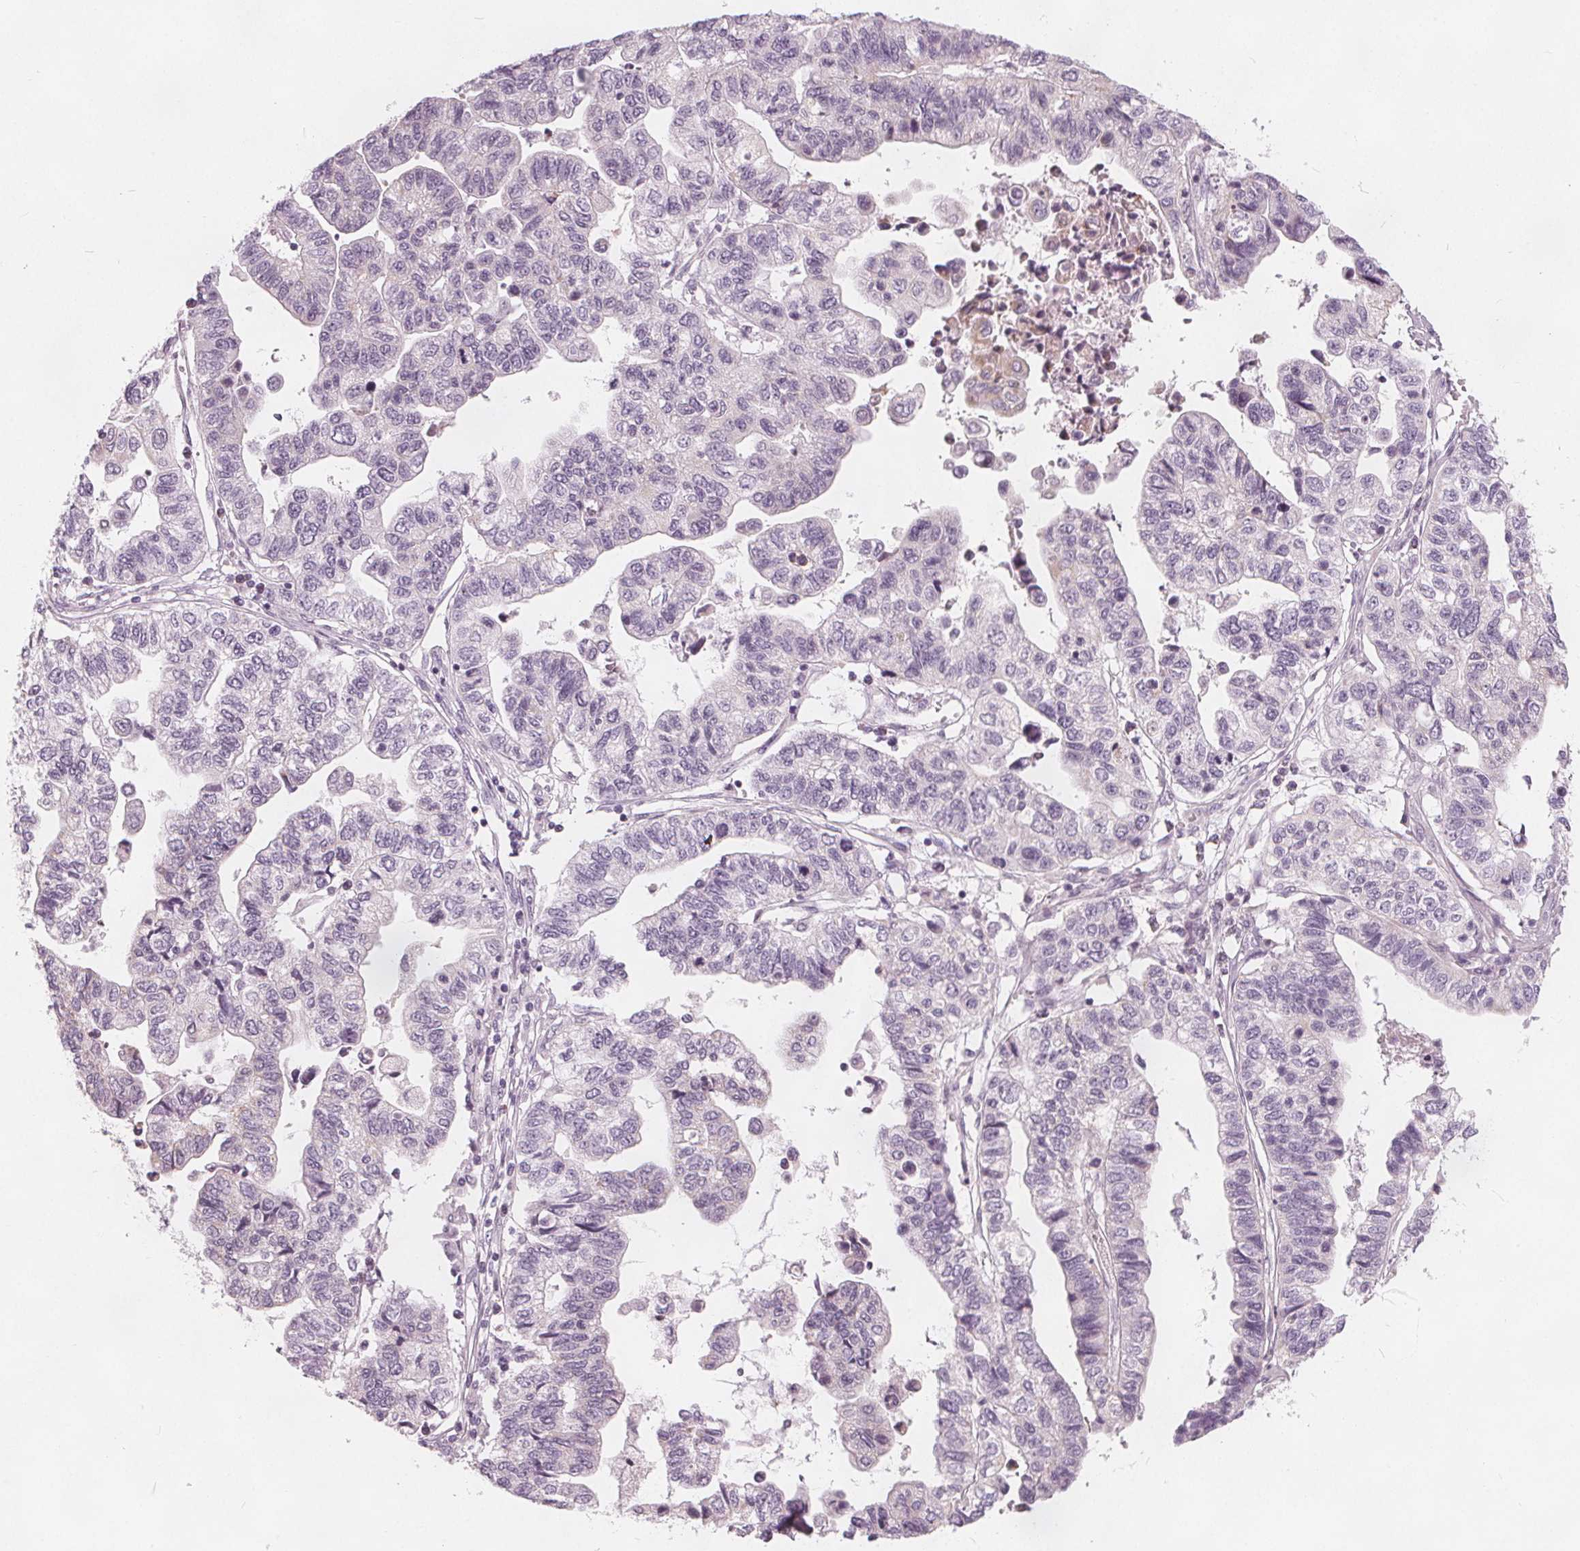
{"staining": {"intensity": "negative", "quantity": "none", "location": "none"}, "tissue": "stomach cancer", "cell_type": "Tumor cells", "image_type": "cancer", "snomed": [{"axis": "morphology", "description": "Adenocarcinoma, NOS"}, {"axis": "topography", "description": "Stomach, upper"}], "caption": "Immunohistochemistry (IHC) micrograph of human adenocarcinoma (stomach) stained for a protein (brown), which exhibits no staining in tumor cells.", "gene": "BRSK1", "patient": {"sex": "female", "age": 67}}